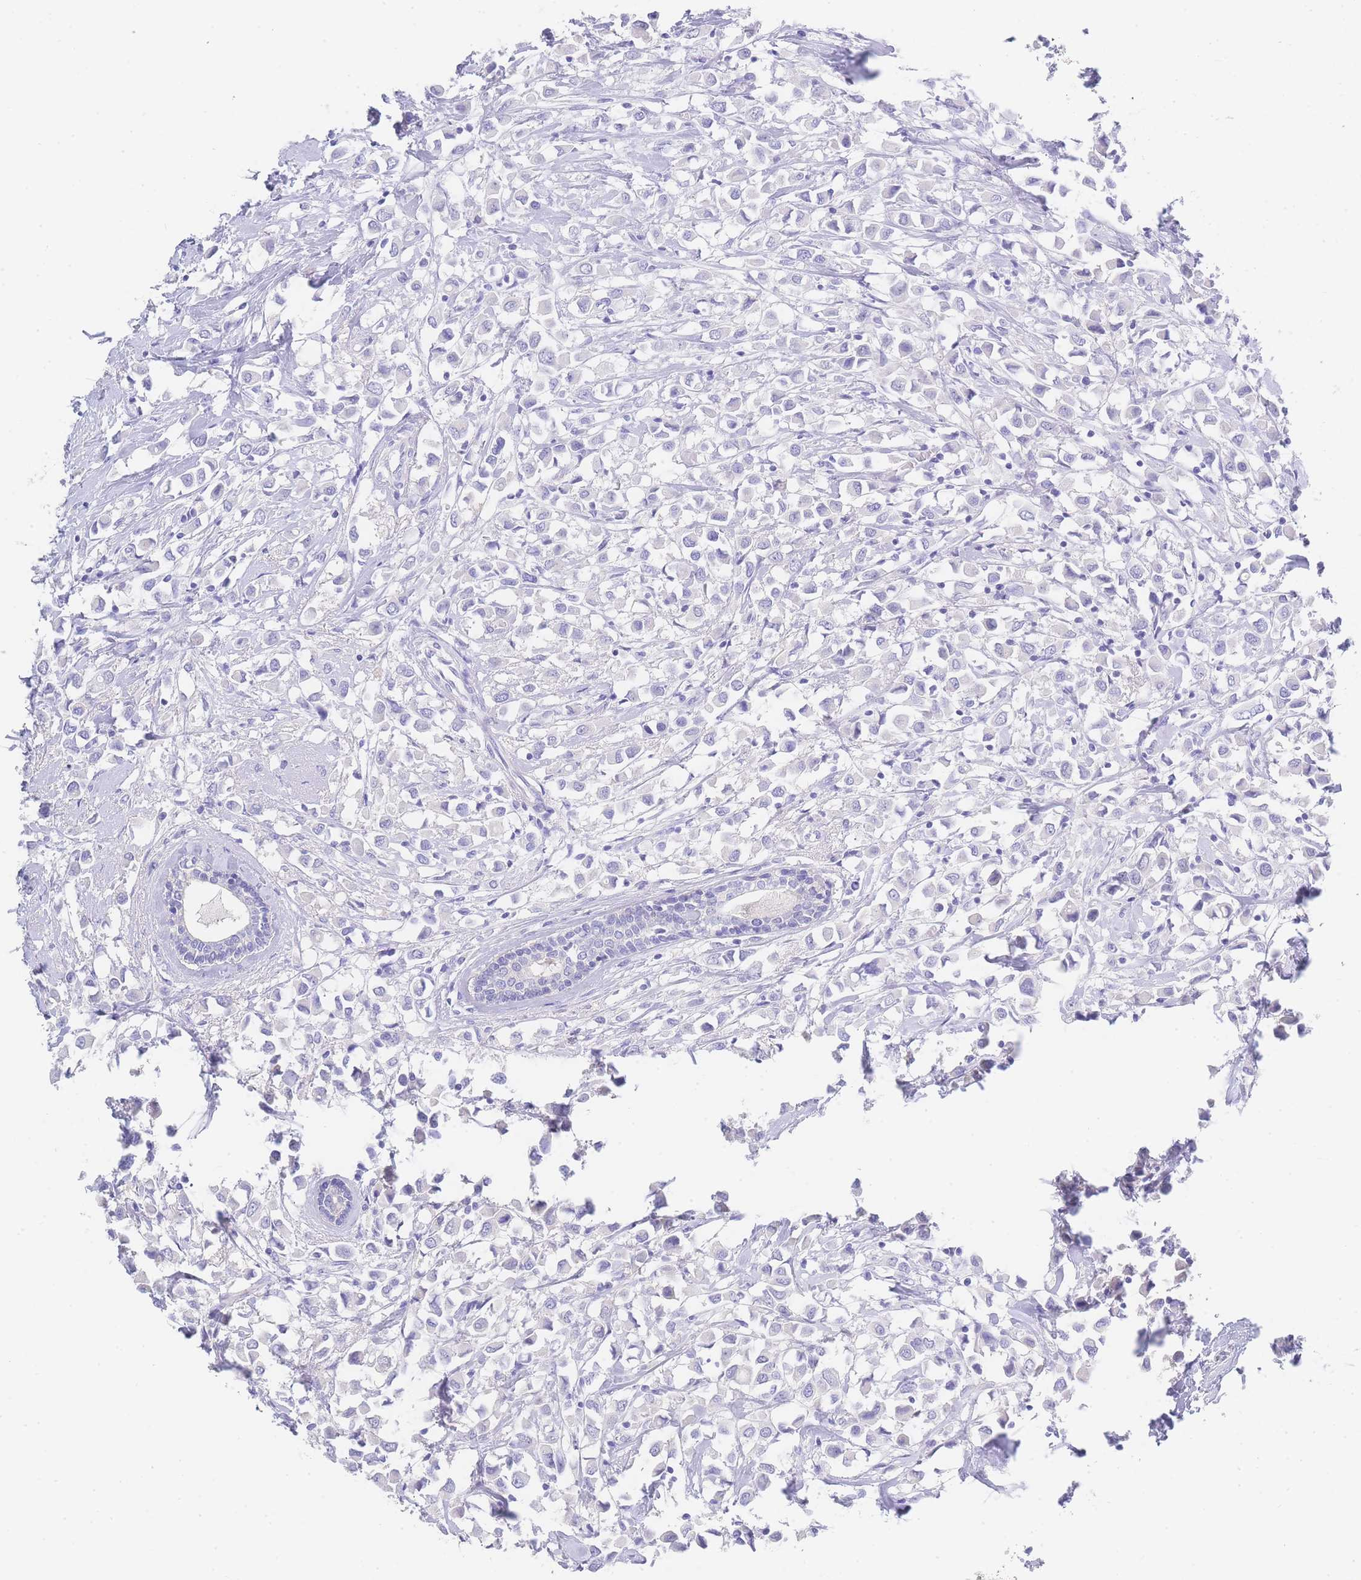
{"staining": {"intensity": "negative", "quantity": "none", "location": "none"}, "tissue": "breast cancer", "cell_type": "Tumor cells", "image_type": "cancer", "snomed": [{"axis": "morphology", "description": "Duct carcinoma"}, {"axis": "topography", "description": "Breast"}], "caption": "Tumor cells show no significant protein staining in breast cancer (infiltrating ductal carcinoma).", "gene": "LZTFL1", "patient": {"sex": "female", "age": 61}}